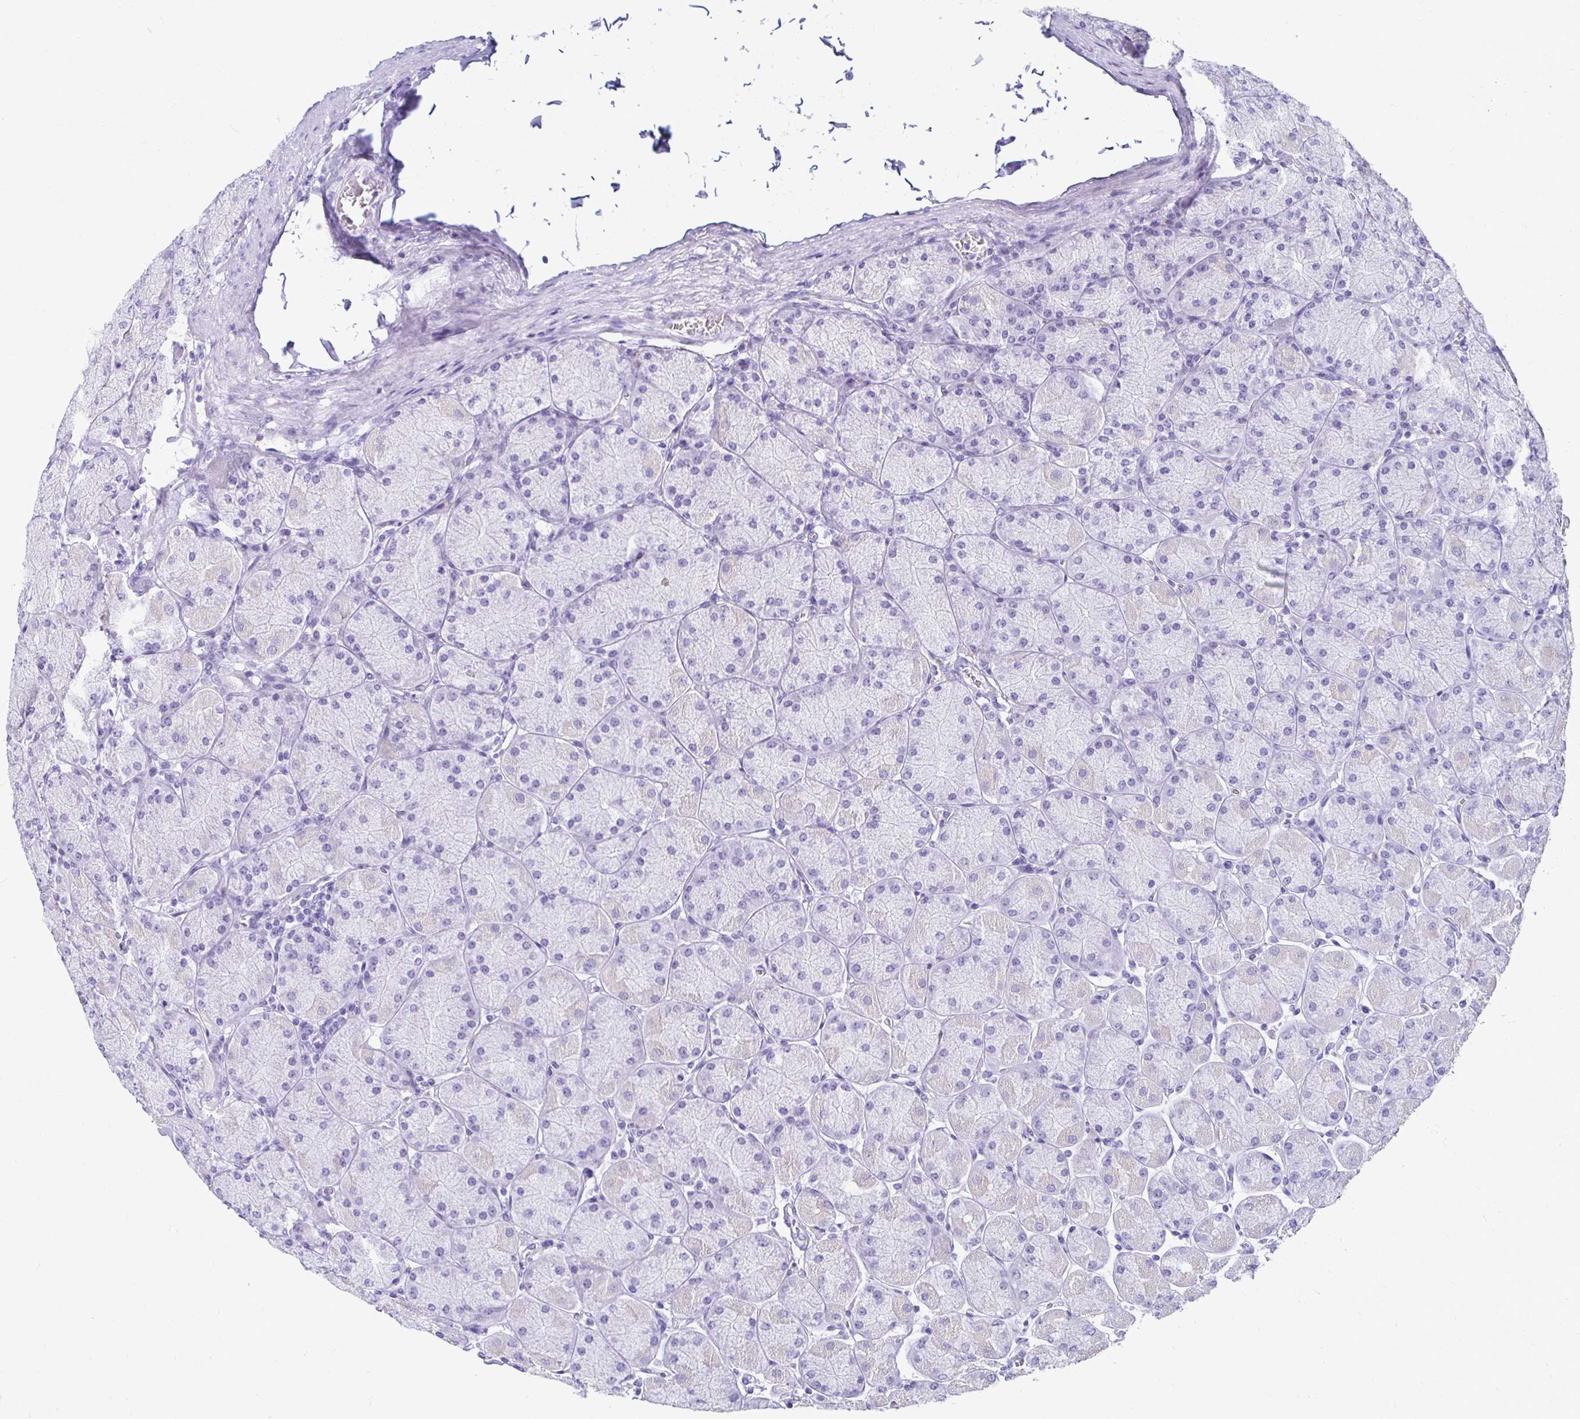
{"staining": {"intensity": "negative", "quantity": "none", "location": "none"}, "tissue": "stomach", "cell_type": "Glandular cells", "image_type": "normal", "snomed": [{"axis": "morphology", "description": "Normal tissue, NOS"}, {"axis": "topography", "description": "Stomach, upper"}], "caption": "An immunohistochemistry (IHC) micrograph of normal stomach is shown. There is no staining in glandular cells of stomach. (Stains: DAB IHC with hematoxylin counter stain, Microscopy: brightfield microscopy at high magnification).", "gene": "CST6", "patient": {"sex": "female", "age": 56}}